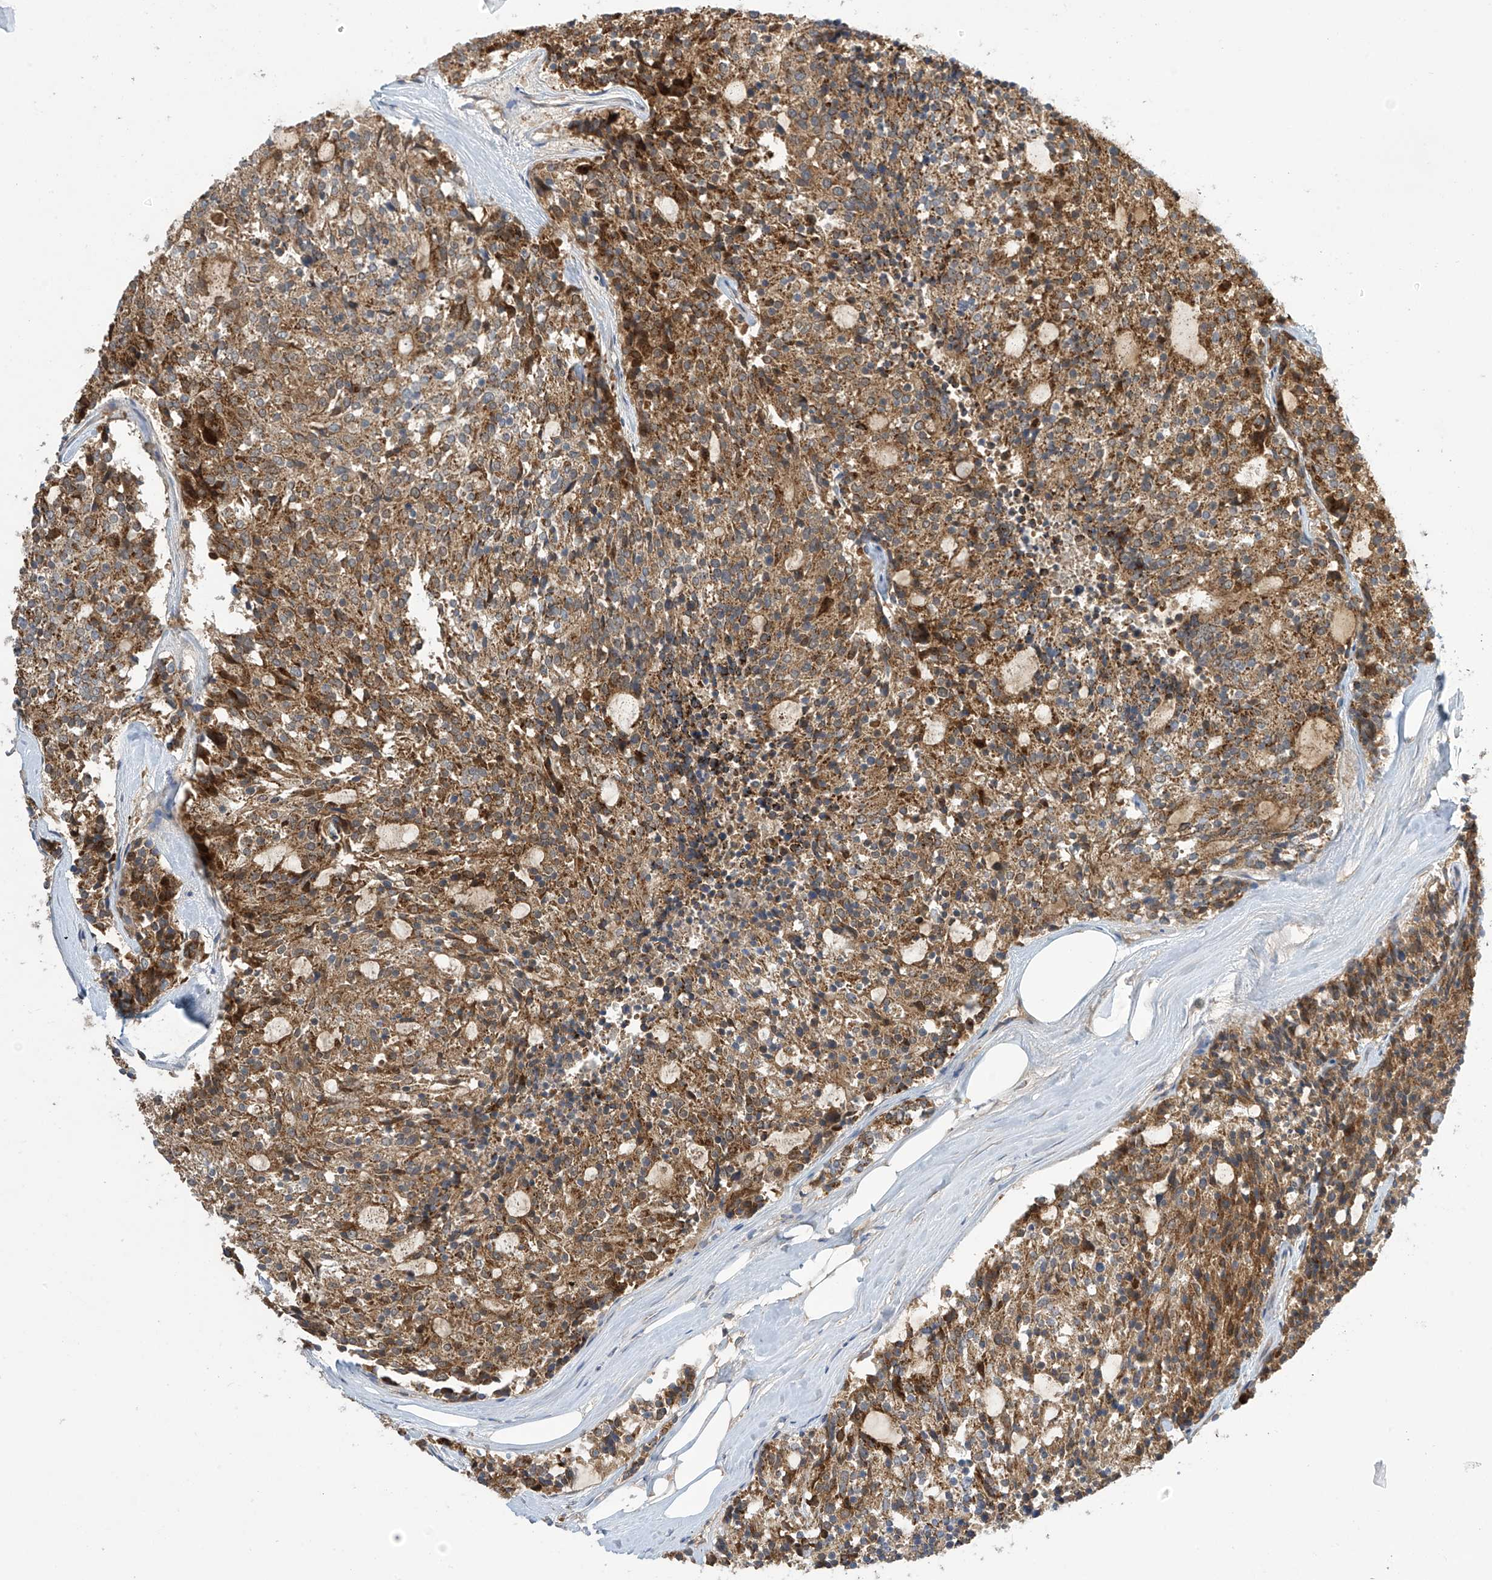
{"staining": {"intensity": "moderate", "quantity": ">75%", "location": "cytoplasmic/membranous"}, "tissue": "carcinoid", "cell_type": "Tumor cells", "image_type": "cancer", "snomed": [{"axis": "morphology", "description": "Carcinoid, malignant, NOS"}, {"axis": "topography", "description": "Pancreas"}], "caption": "Protein expression analysis of human carcinoid reveals moderate cytoplasmic/membranous positivity in approximately >75% of tumor cells.", "gene": "IBA57", "patient": {"sex": "female", "age": 54}}